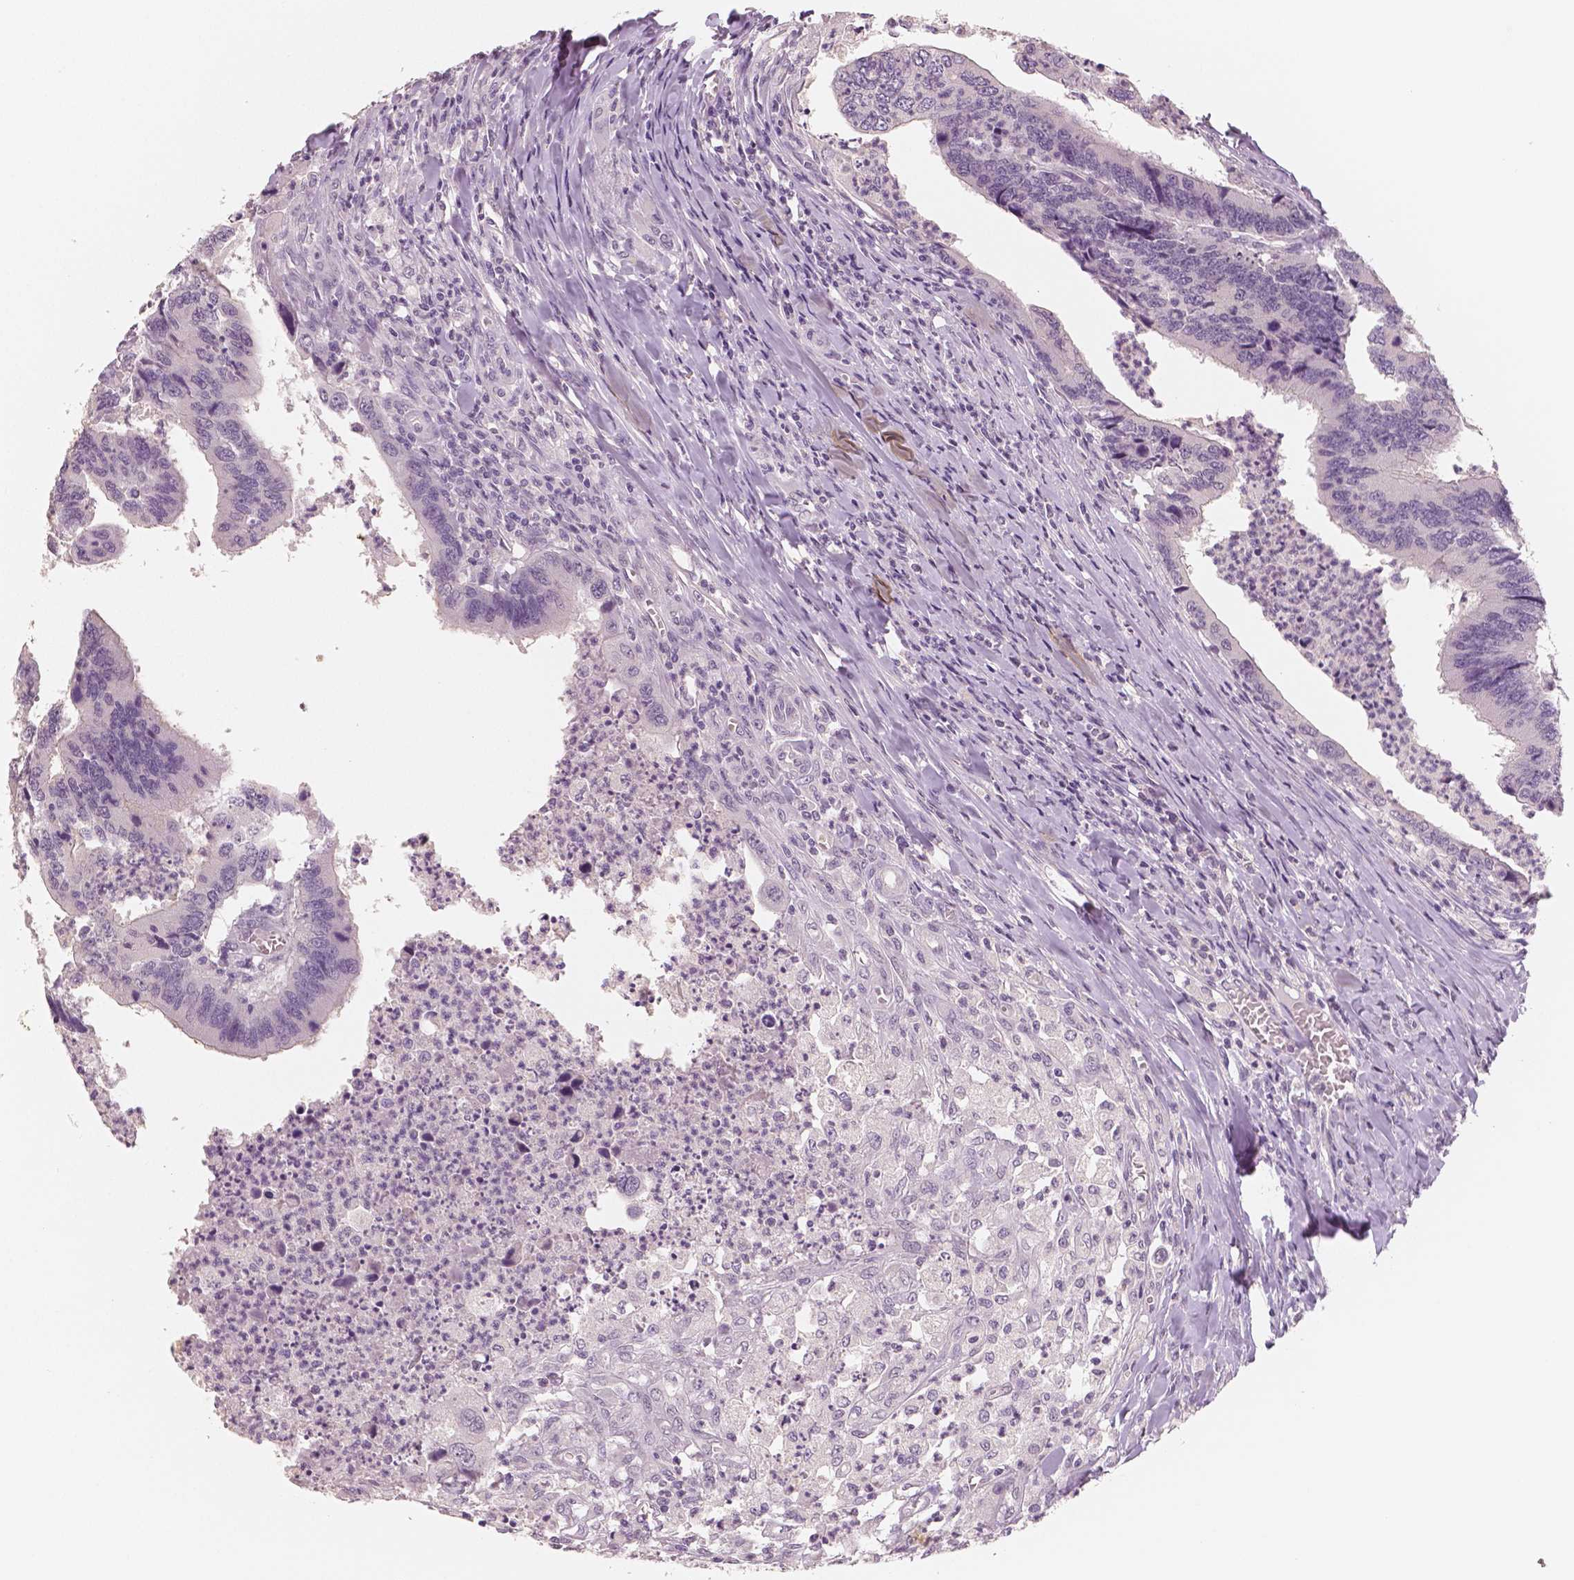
{"staining": {"intensity": "negative", "quantity": "none", "location": "none"}, "tissue": "colorectal cancer", "cell_type": "Tumor cells", "image_type": "cancer", "snomed": [{"axis": "morphology", "description": "Adenocarcinoma, NOS"}, {"axis": "topography", "description": "Colon"}], "caption": "A high-resolution image shows immunohistochemistry (IHC) staining of colorectal adenocarcinoma, which demonstrates no significant positivity in tumor cells. (Stains: DAB (3,3'-diaminobenzidine) immunohistochemistry (IHC) with hematoxylin counter stain, Microscopy: brightfield microscopy at high magnification).", "gene": "NECAB2", "patient": {"sex": "female", "age": 67}}